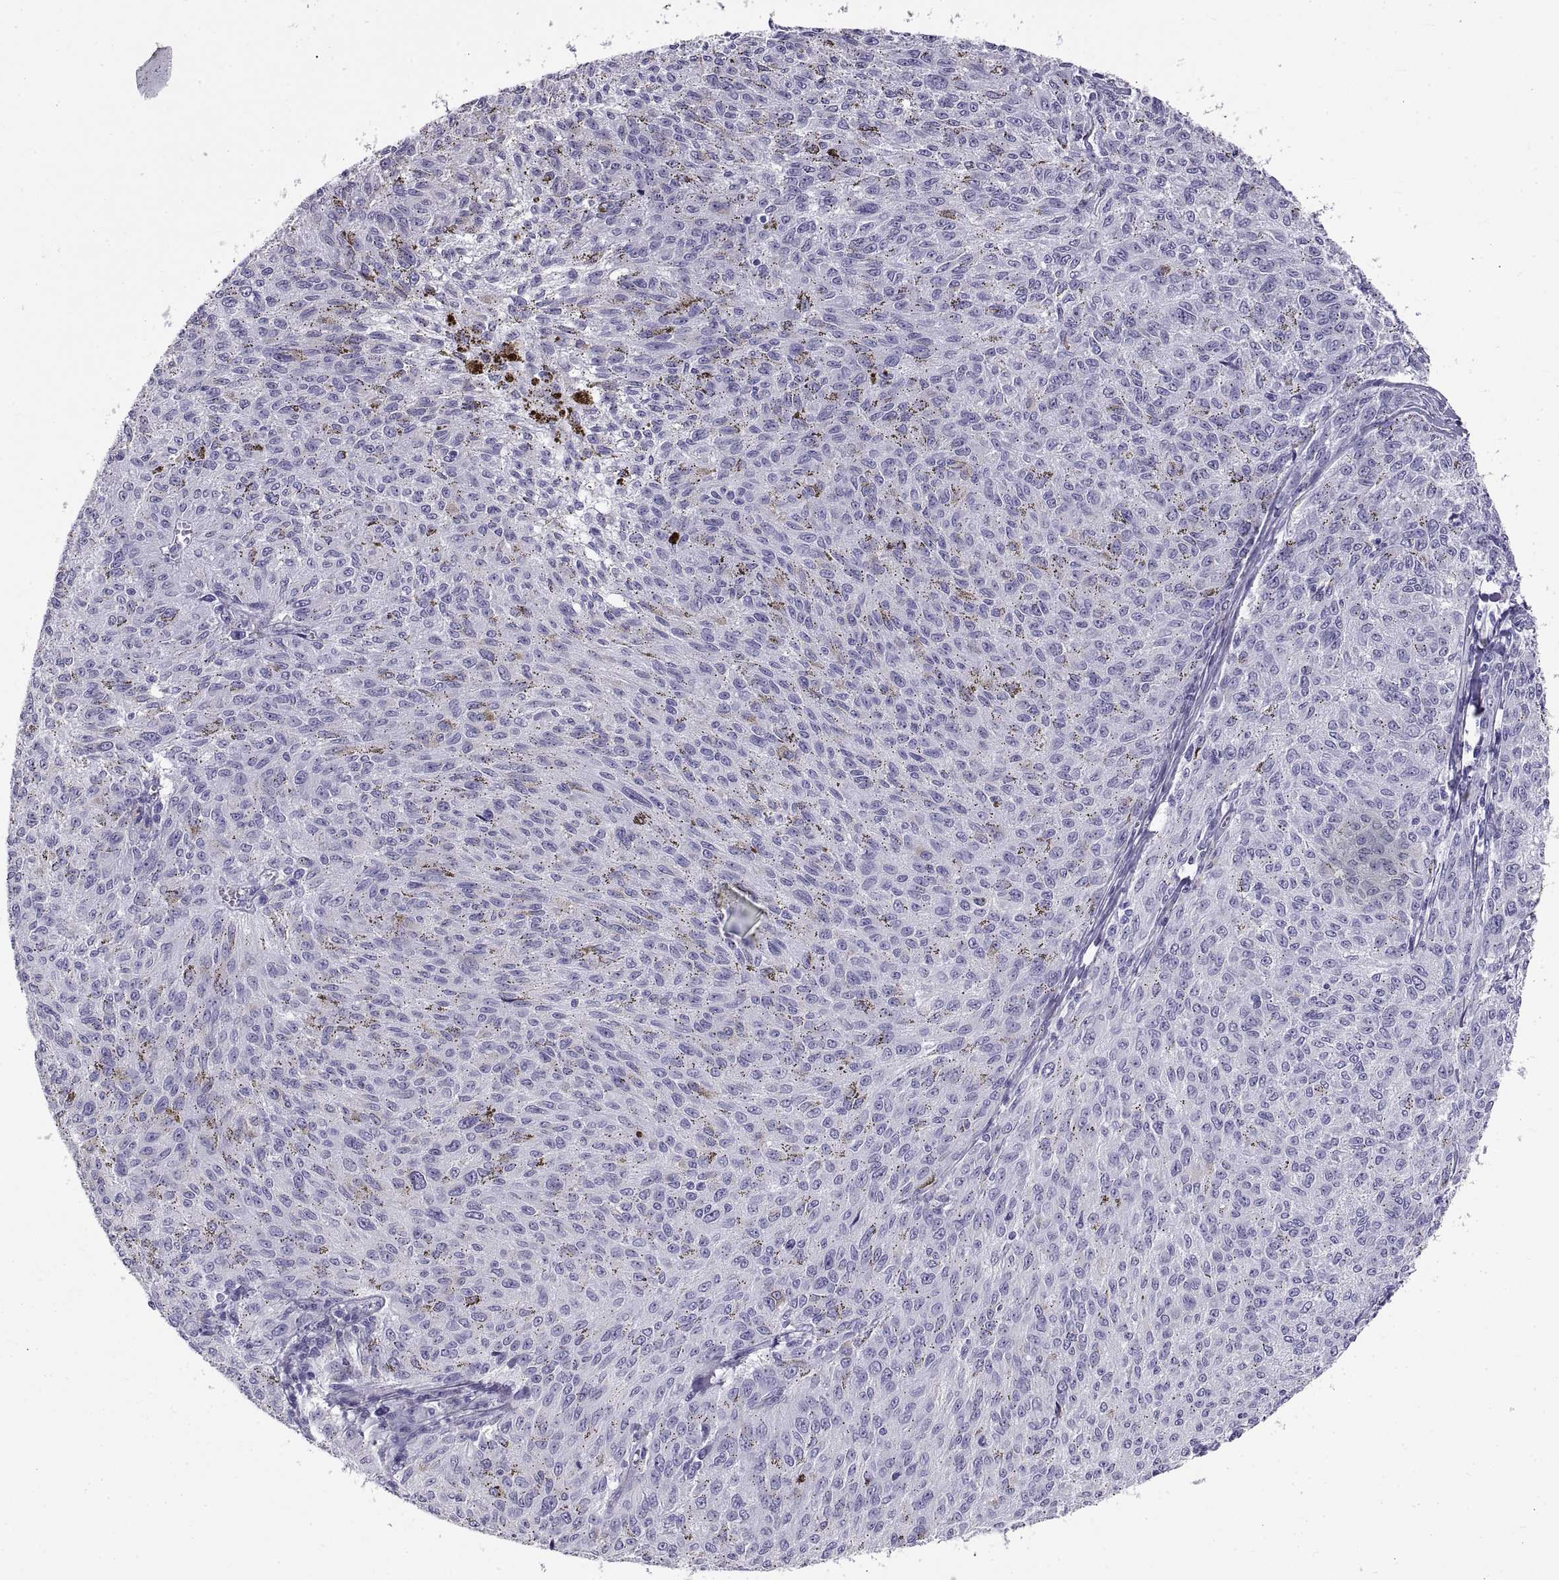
{"staining": {"intensity": "negative", "quantity": "none", "location": "none"}, "tissue": "melanoma", "cell_type": "Tumor cells", "image_type": "cancer", "snomed": [{"axis": "morphology", "description": "Malignant melanoma, NOS"}, {"axis": "topography", "description": "Skin"}], "caption": "IHC histopathology image of melanoma stained for a protein (brown), which reveals no positivity in tumor cells.", "gene": "RLBP1", "patient": {"sex": "female", "age": 72}}